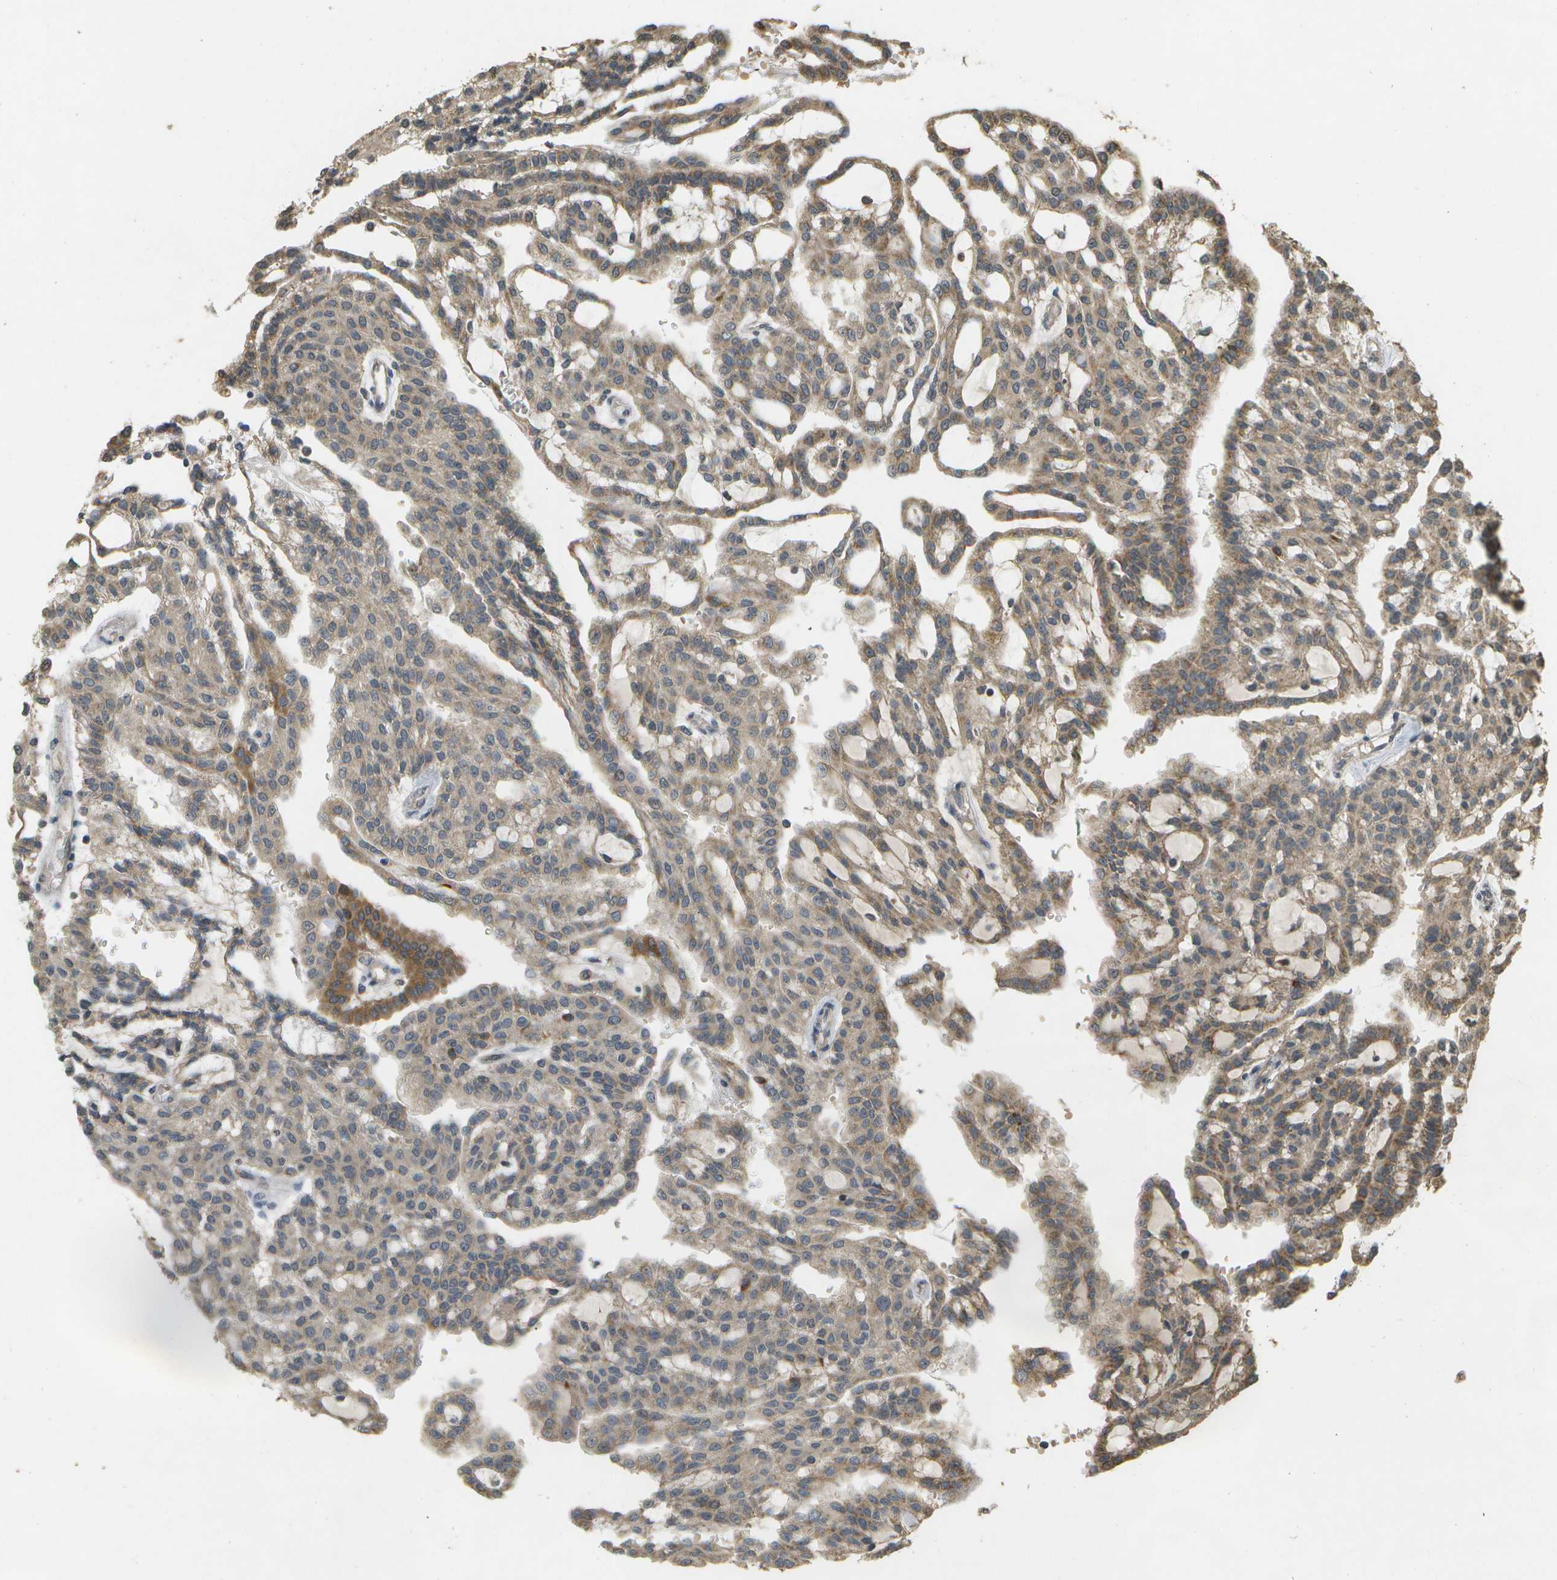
{"staining": {"intensity": "moderate", "quantity": "25%-75%", "location": "cytoplasmic/membranous"}, "tissue": "renal cancer", "cell_type": "Tumor cells", "image_type": "cancer", "snomed": [{"axis": "morphology", "description": "Adenocarcinoma, NOS"}, {"axis": "topography", "description": "Kidney"}], "caption": "Moderate cytoplasmic/membranous positivity is appreciated in approximately 25%-75% of tumor cells in renal adenocarcinoma.", "gene": "RAB21", "patient": {"sex": "male", "age": 63}}